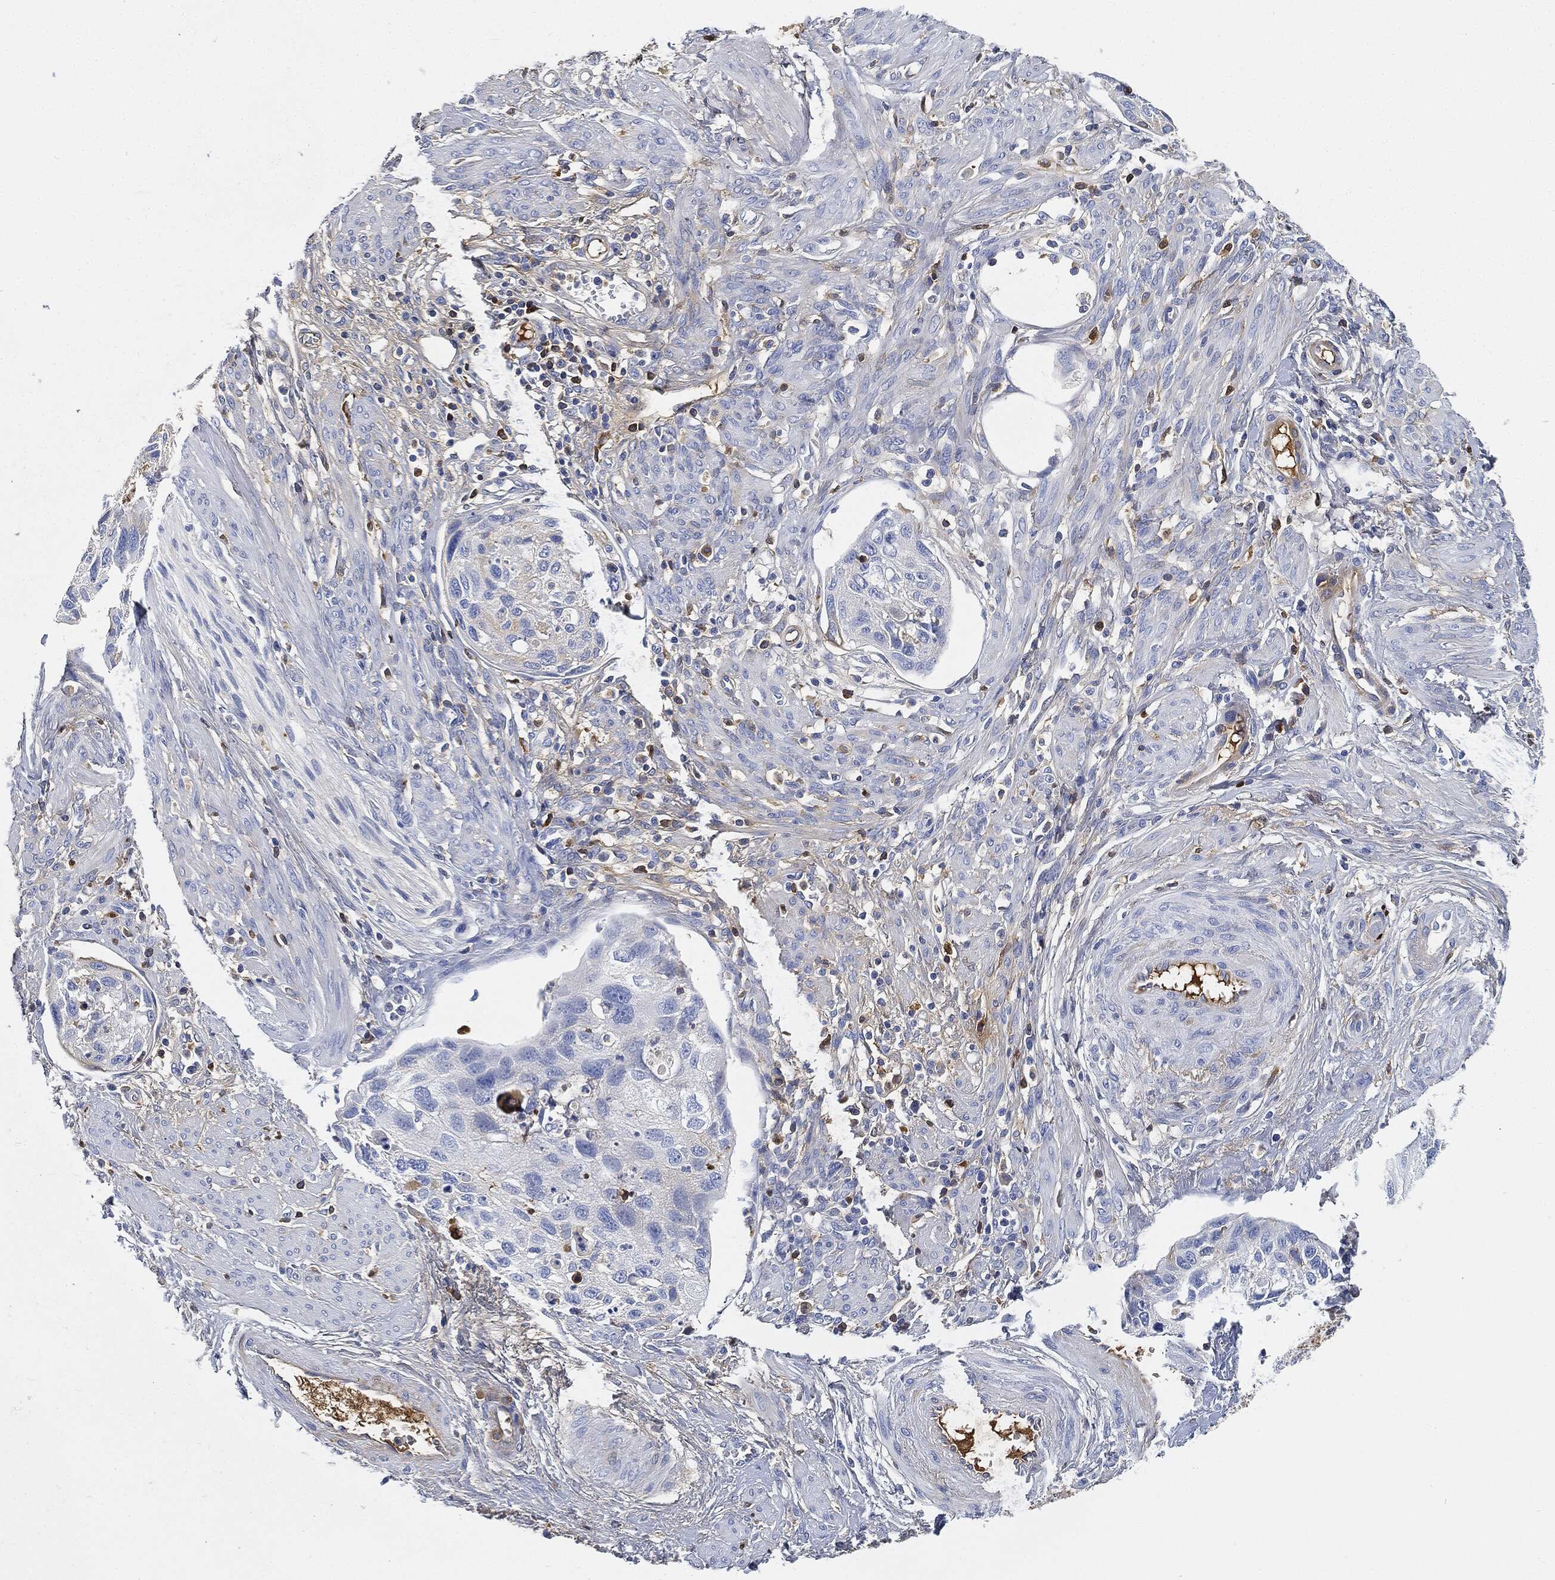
{"staining": {"intensity": "negative", "quantity": "none", "location": "none"}, "tissue": "cervical cancer", "cell_type": "Tumor cells", "image_type": "cancer", "snomed": [{"axis": "morphology", "description": "Squamous cell carcinoma, NOS"}, {"axis": "topography", "description": "Cervix"}], "caption": "High power microscopy micrograph of an immunohistochemistry (IHC) micrograph of squamous cell carcinoma (cervical), revealing no significant expression in tumor cells. The staining was performed using DAB to visualize the protein expression in brown, while the nuclei were stained in blue with hematoxylin (Magnification: 20x).", "gene": "IGLV6-57", "patient": {"sex": "female", "age": 70}}